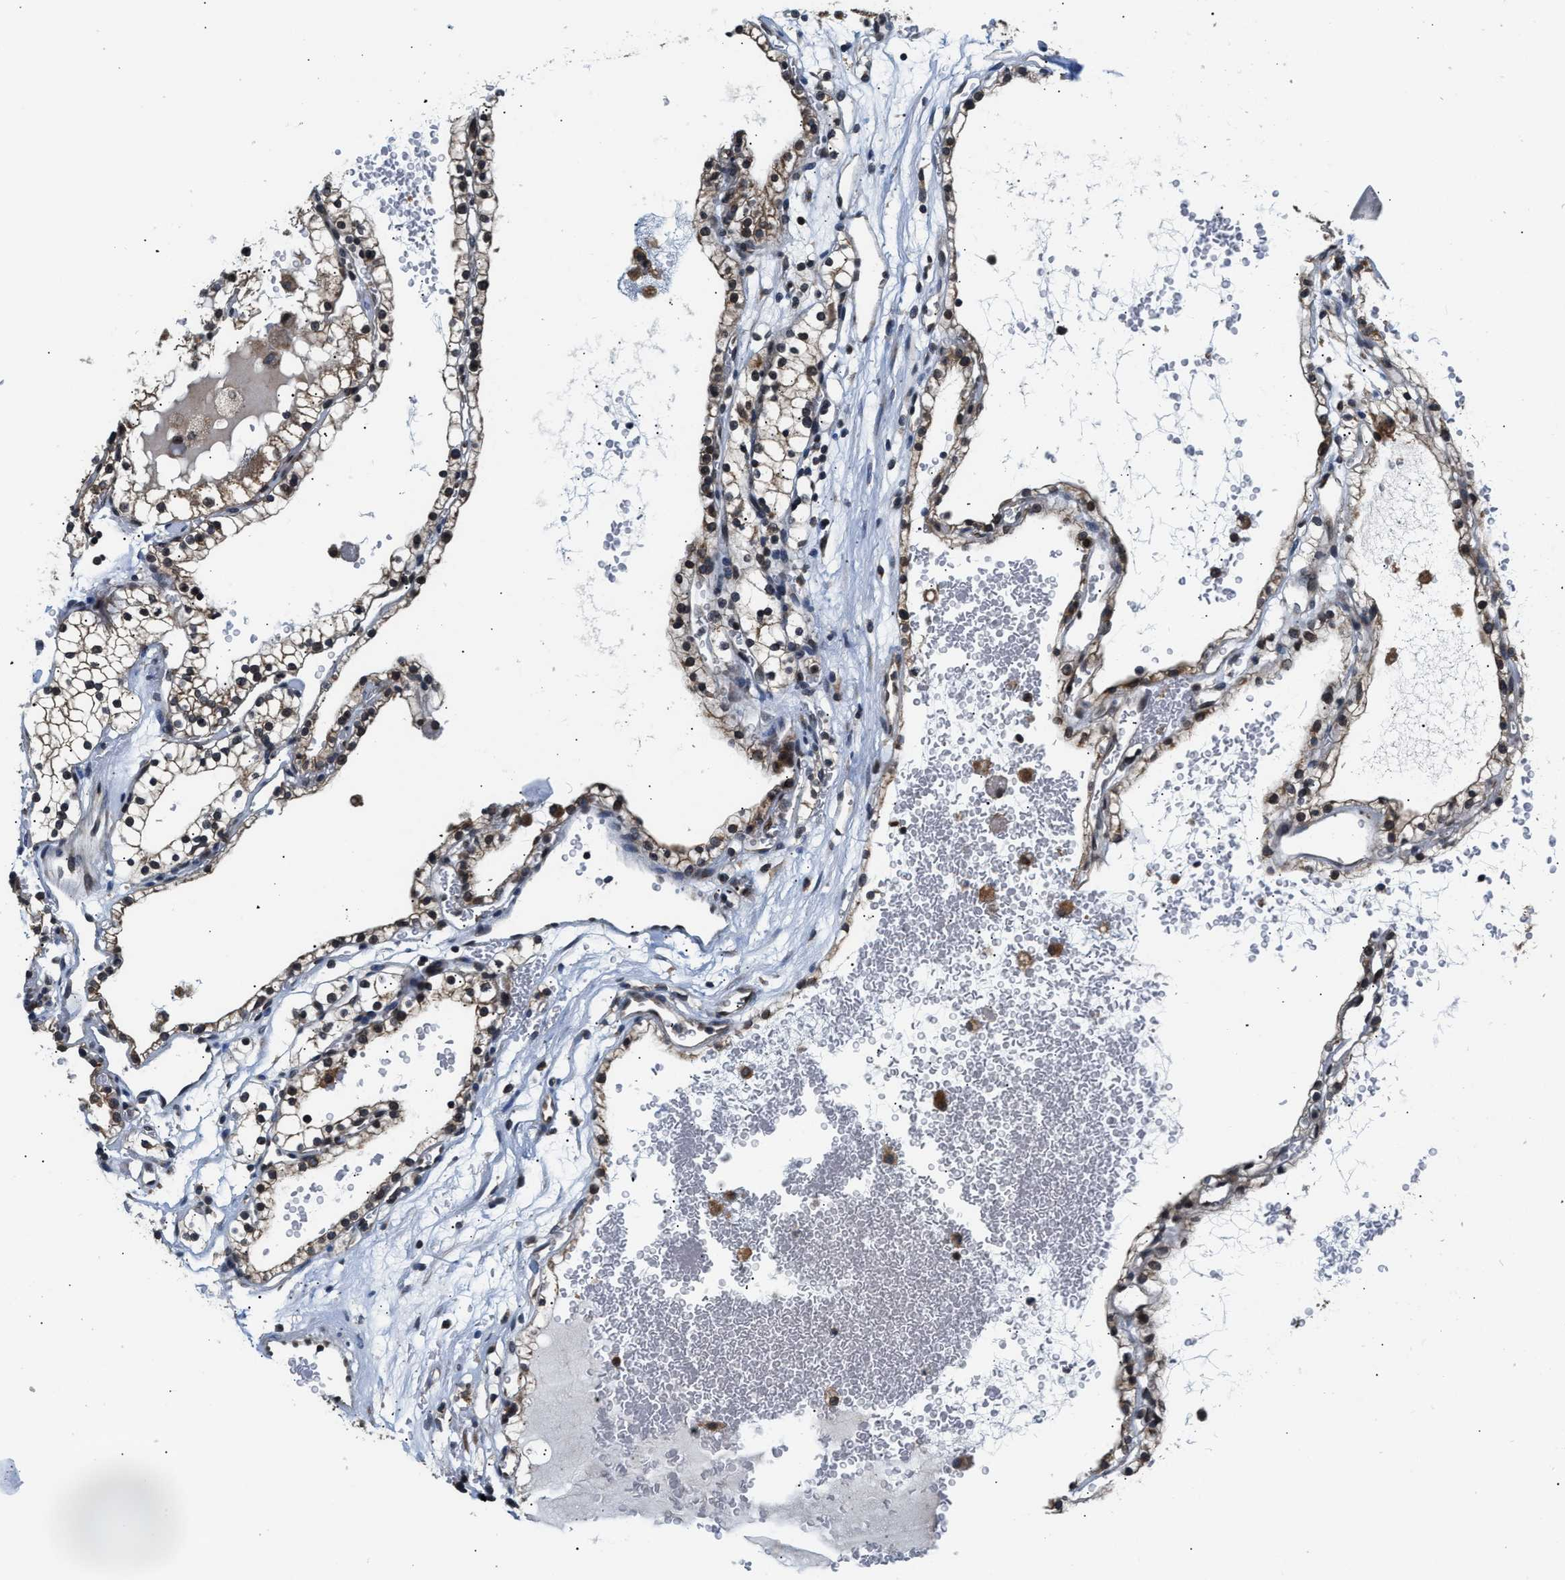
{"staining": {"intensity": "weak", "quantity": ">75%", "location": "cytoplasmic/membranous,nuclear"}, "tissue": "renal cancer", "cell_type": "Tumor cells", "image_type": "cancer", "snomed": [{"axis": "morphology", "description": "Adenocarcinoma, NOS"}, {"axis": "topography", "description": "Kidney"}], "caption": "An immunohistochemistry (IHC) image of tumor tissue is shown. Protein staining in brown labels weak cytoplasmic/membranous and nuclear positivity in renal cancer within tumor cells.", "gene": "RAB29", "patient": {"sex": "female", "age": 41}}